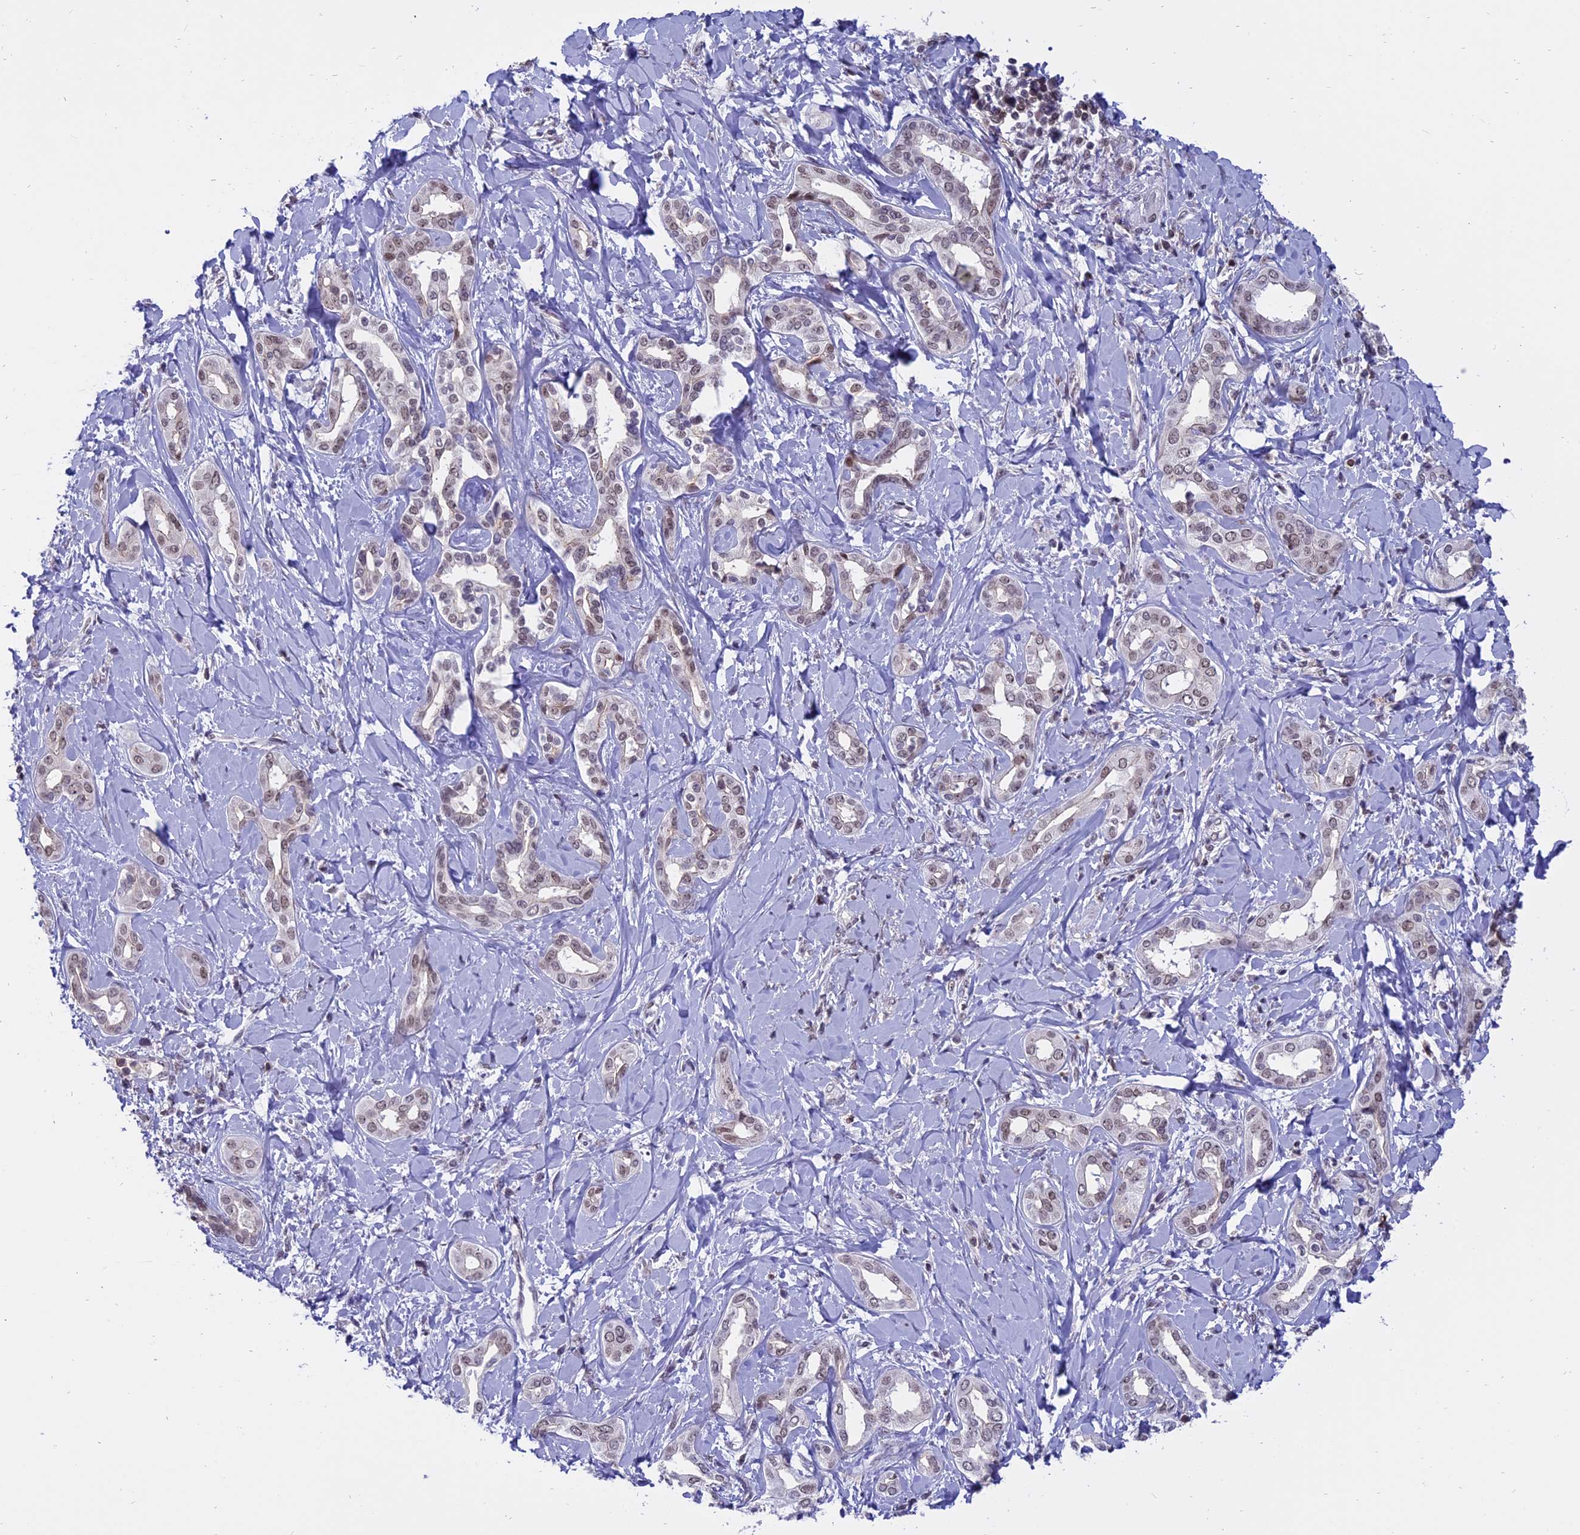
{"staining": {"intensity": "weak", "quantity": ">75%", "location": "nuclear"}, "tissue": "liver cancer", "cell_type": "Tumor cells", "image_type": "cancer", "snomed": [{"axis": "morphology", "description": "Cholangiocarcinoma"}, {"axis": "topography", "description": "Liver"}], "caption": "Tumor cells demonstrate weak nuclear positivity in approximately >75% of cells in liver cholangiocarcinoma.", "gene": "TADA3", "patient": {"sex": "female", "age": 77}}